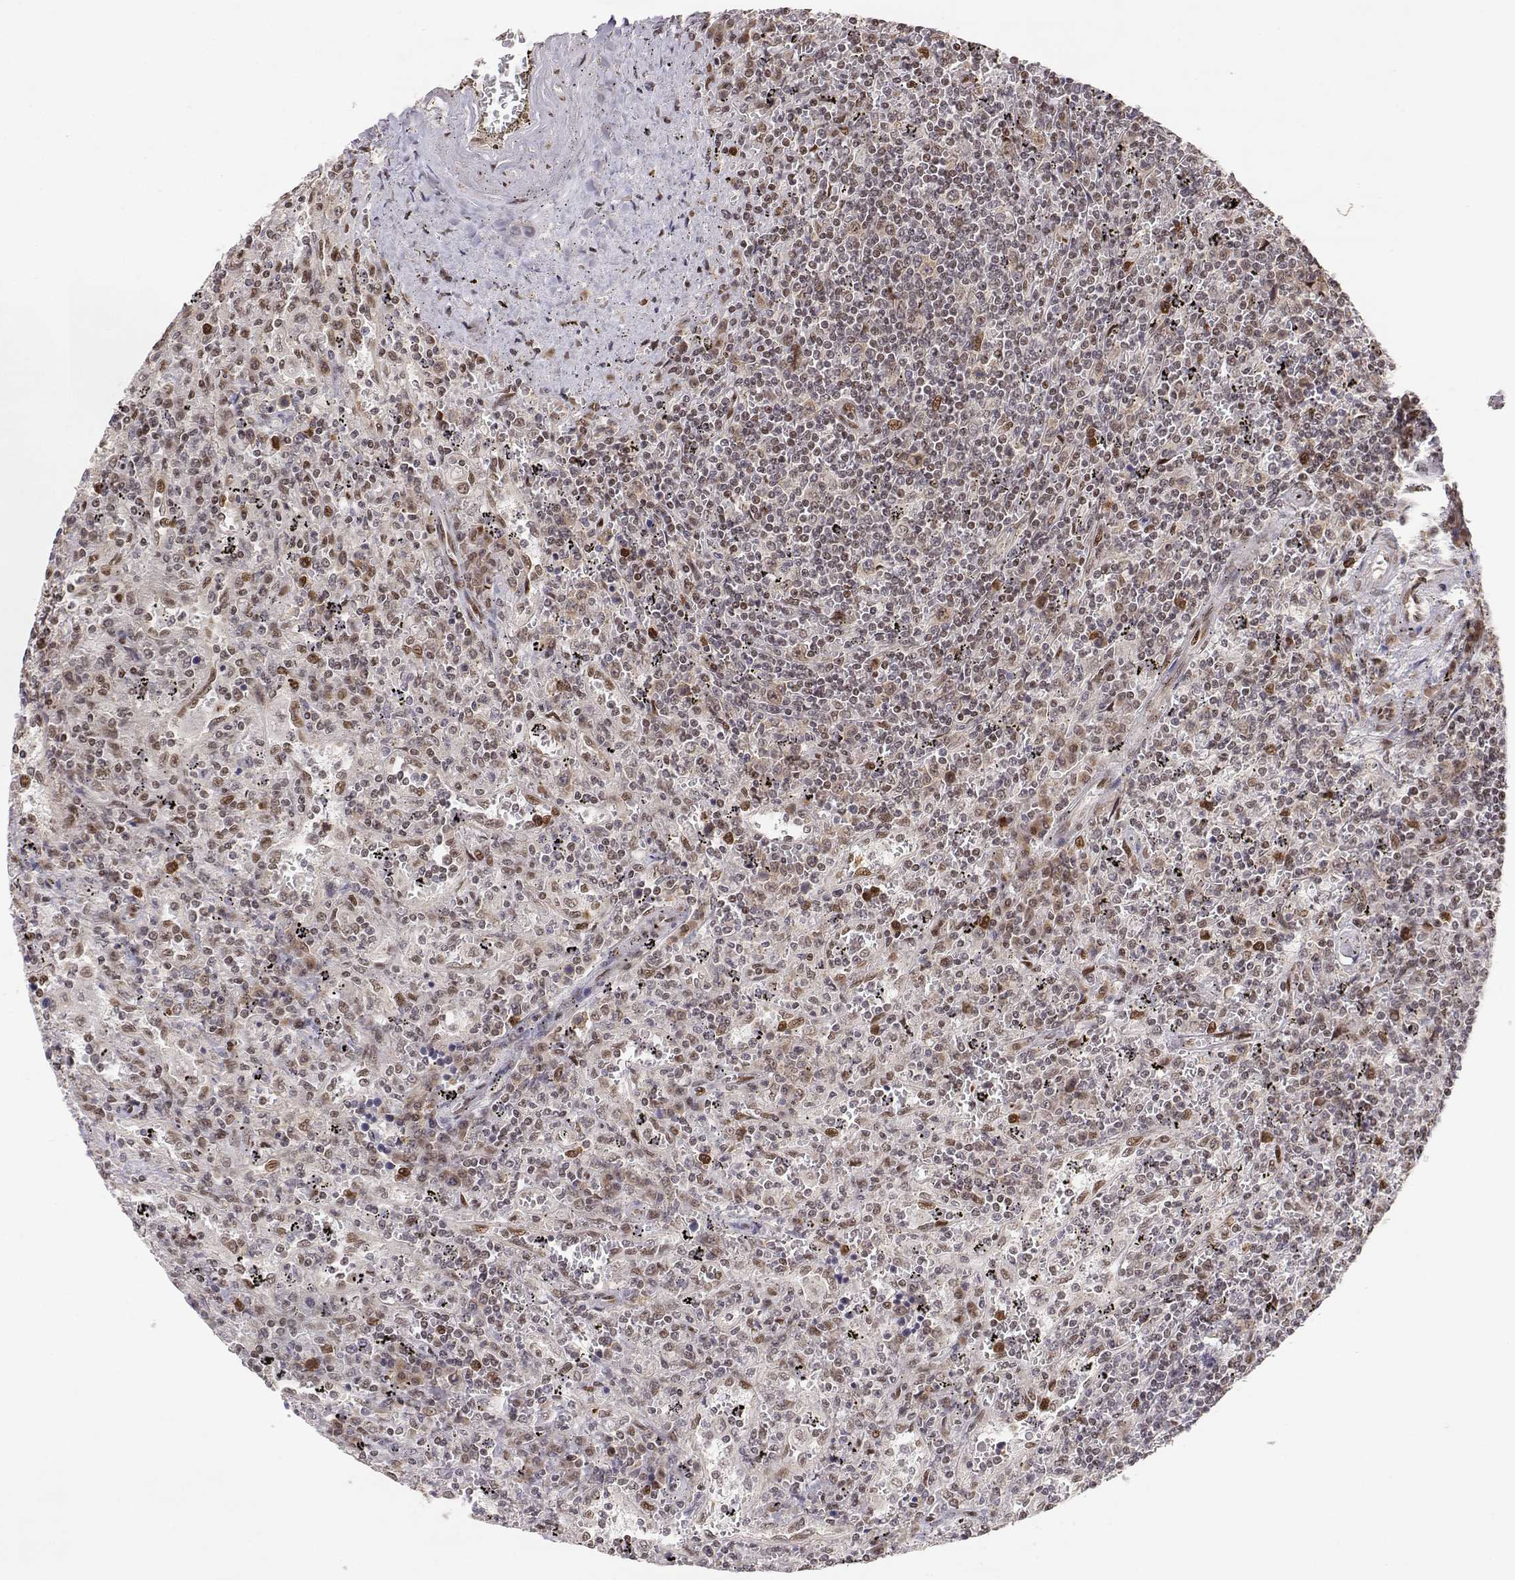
{"staining": {"intensity": "negative", "quantity": "none", "location": "none"}, "tissue": "lymphoma", "cell_type": "Tumor cells", "image_type": "cancer", "snomed": [{"axis": "morphology", "description": "Malignant lymphoma, non-Hodgkin's type, Low grade"}, {"axis": "topography", "description": "Spleen"}], "caption": "Immunohistochemistry (IHC) histopathology image of neoplastic tissue: malignant lymphoma, non-Hodgkin's type (low-grade) stained with DAB demonstrates no significant protein positivity in tumor cells.", "gene": "BRCA1", "patient": {"sex": "male", "age": 62}}